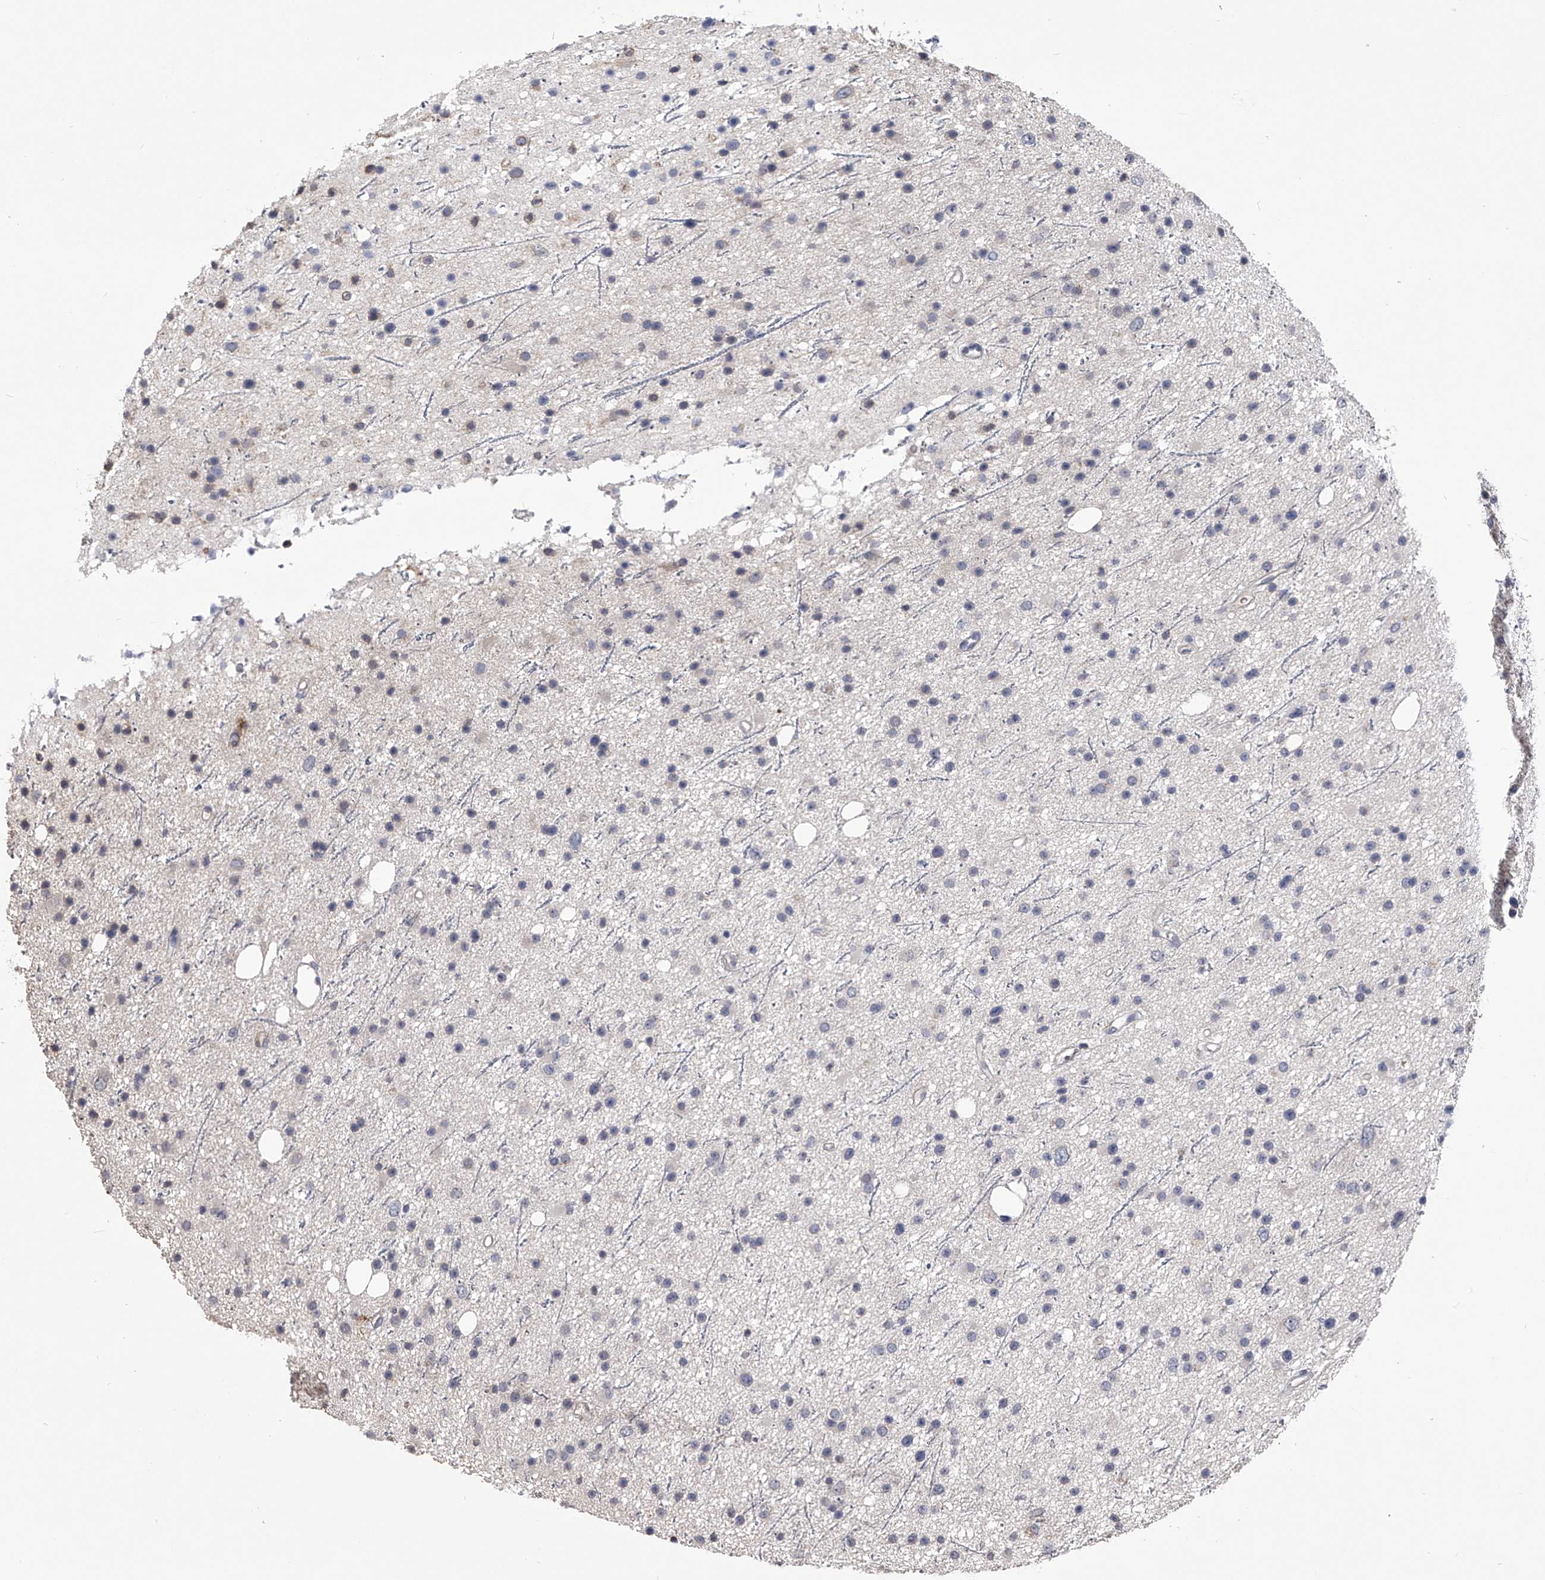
{"staining": {"intensity": "negative", "quantity": "none", "location": "none"}, "tissue": "glioma", "cell_type": "Tumor cells", "image_type": "cancer", "snomed": [{"axis": "morphology", "description": "Glioma, malignant, Low grade"}, {"axis": "topography", "description": "Cerebral cortex"}], "caption": "Immunohistochemistry micrograph of glioma stained for a protein (brown), which displays no positivity in tumor cells.", "gene": "MDN1", "patient": {"sex": "female", "age": 39}}